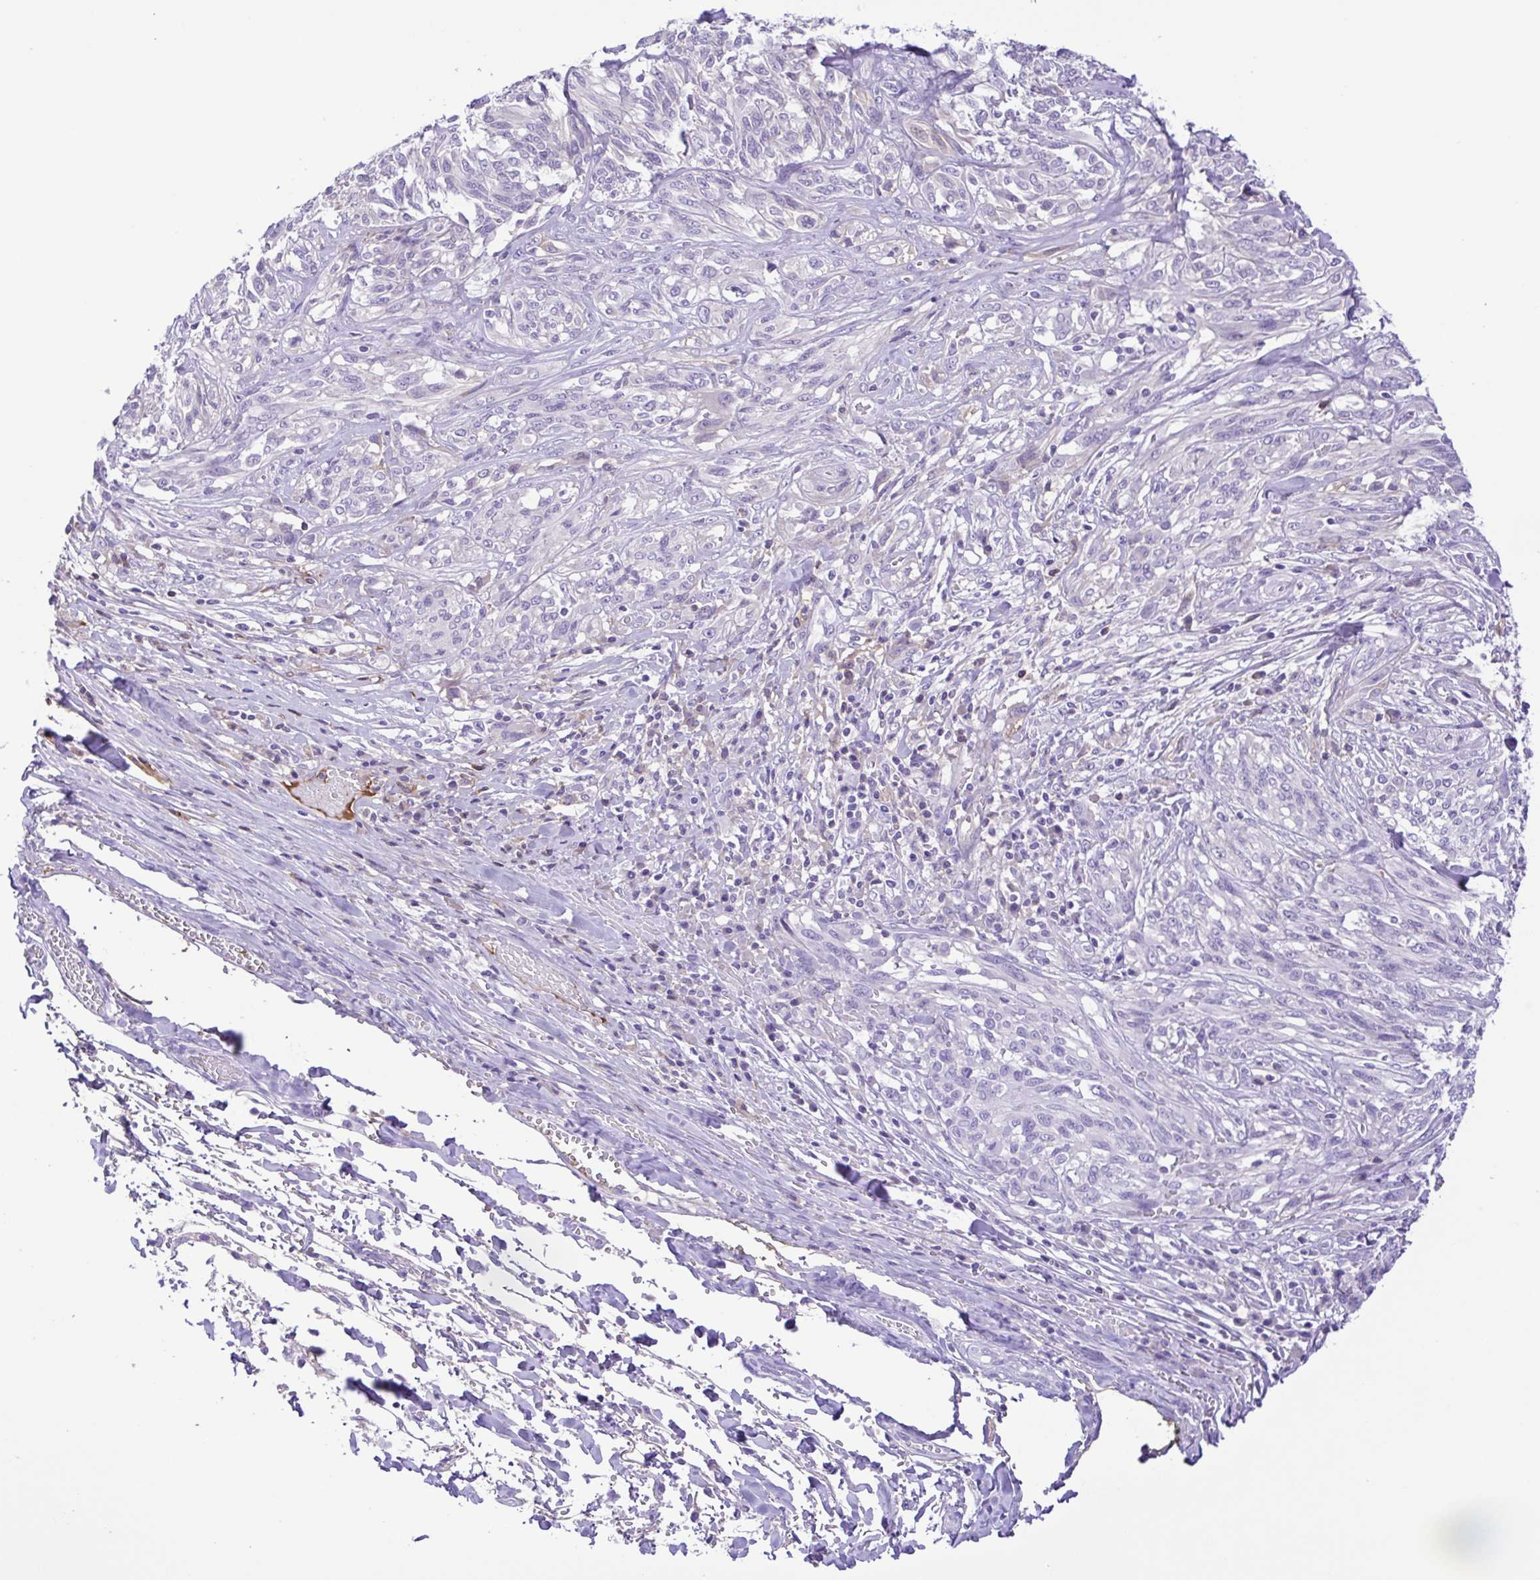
{"staining": {"intensity": "negative", "quantity": "none", "location": "none"}, "tissue": "melanoma", "cell_type": "Tumor cells", "image_type": "cancer", "snomed": [{"axis": "morphology", "description": "Malignant melanoma, NOS"}, {"axis": "topography", "description": "Skin"}], "caption": "This is a photomicrograph of immunohistochemistry (IHC) staining of malignant melanoma, which shows no expression in tumor cells.", "gene": "IGFL1", "patient": {"sex": "female", "age": 91}}